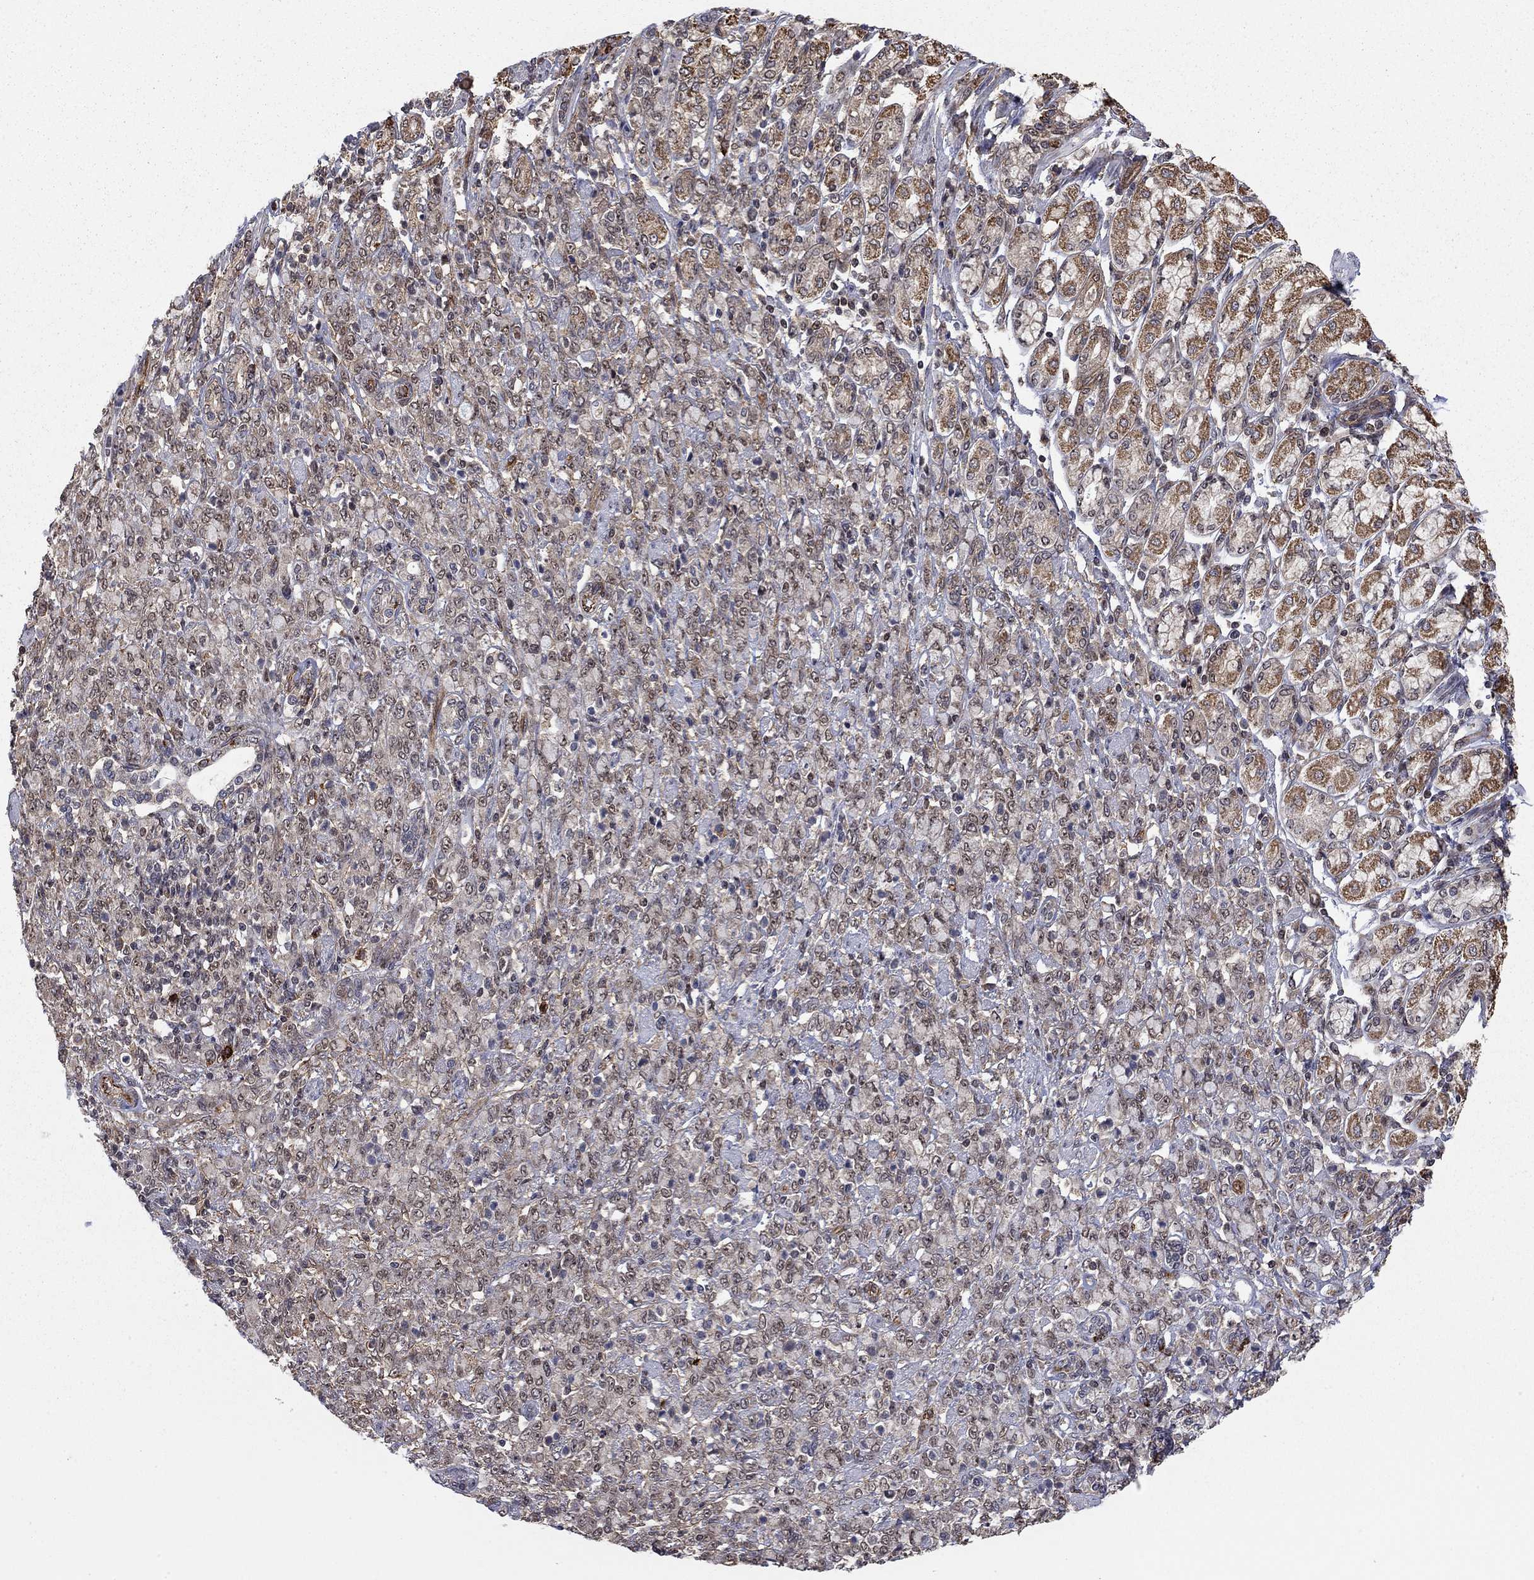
{"staining": {"intensity": "weak", "quantity": "25%-75%", "location": "cytoplasmic/membranous,nuclear"}, "tissue": "stomach cancer", "cell_type": "Tumor cells", "image_type": "cancer", "snomed": [{"axis": "morphology", "description": "Normal tissue, NOS"}, {"axis": "morphology", "description": "Adenocarcinoma, NOS"}, {"axis": "topography", "description": "Stomach"}], "caption": "Approximately 25%-75% of tumor cells in human stomach cancer demonstrate weak cytoplasmic/membranous and nuclear protein positivity as visualized by brown immunohistochemical staining.", "gene": "TDP1", "patient": {"sex": "female", "age": 79}}